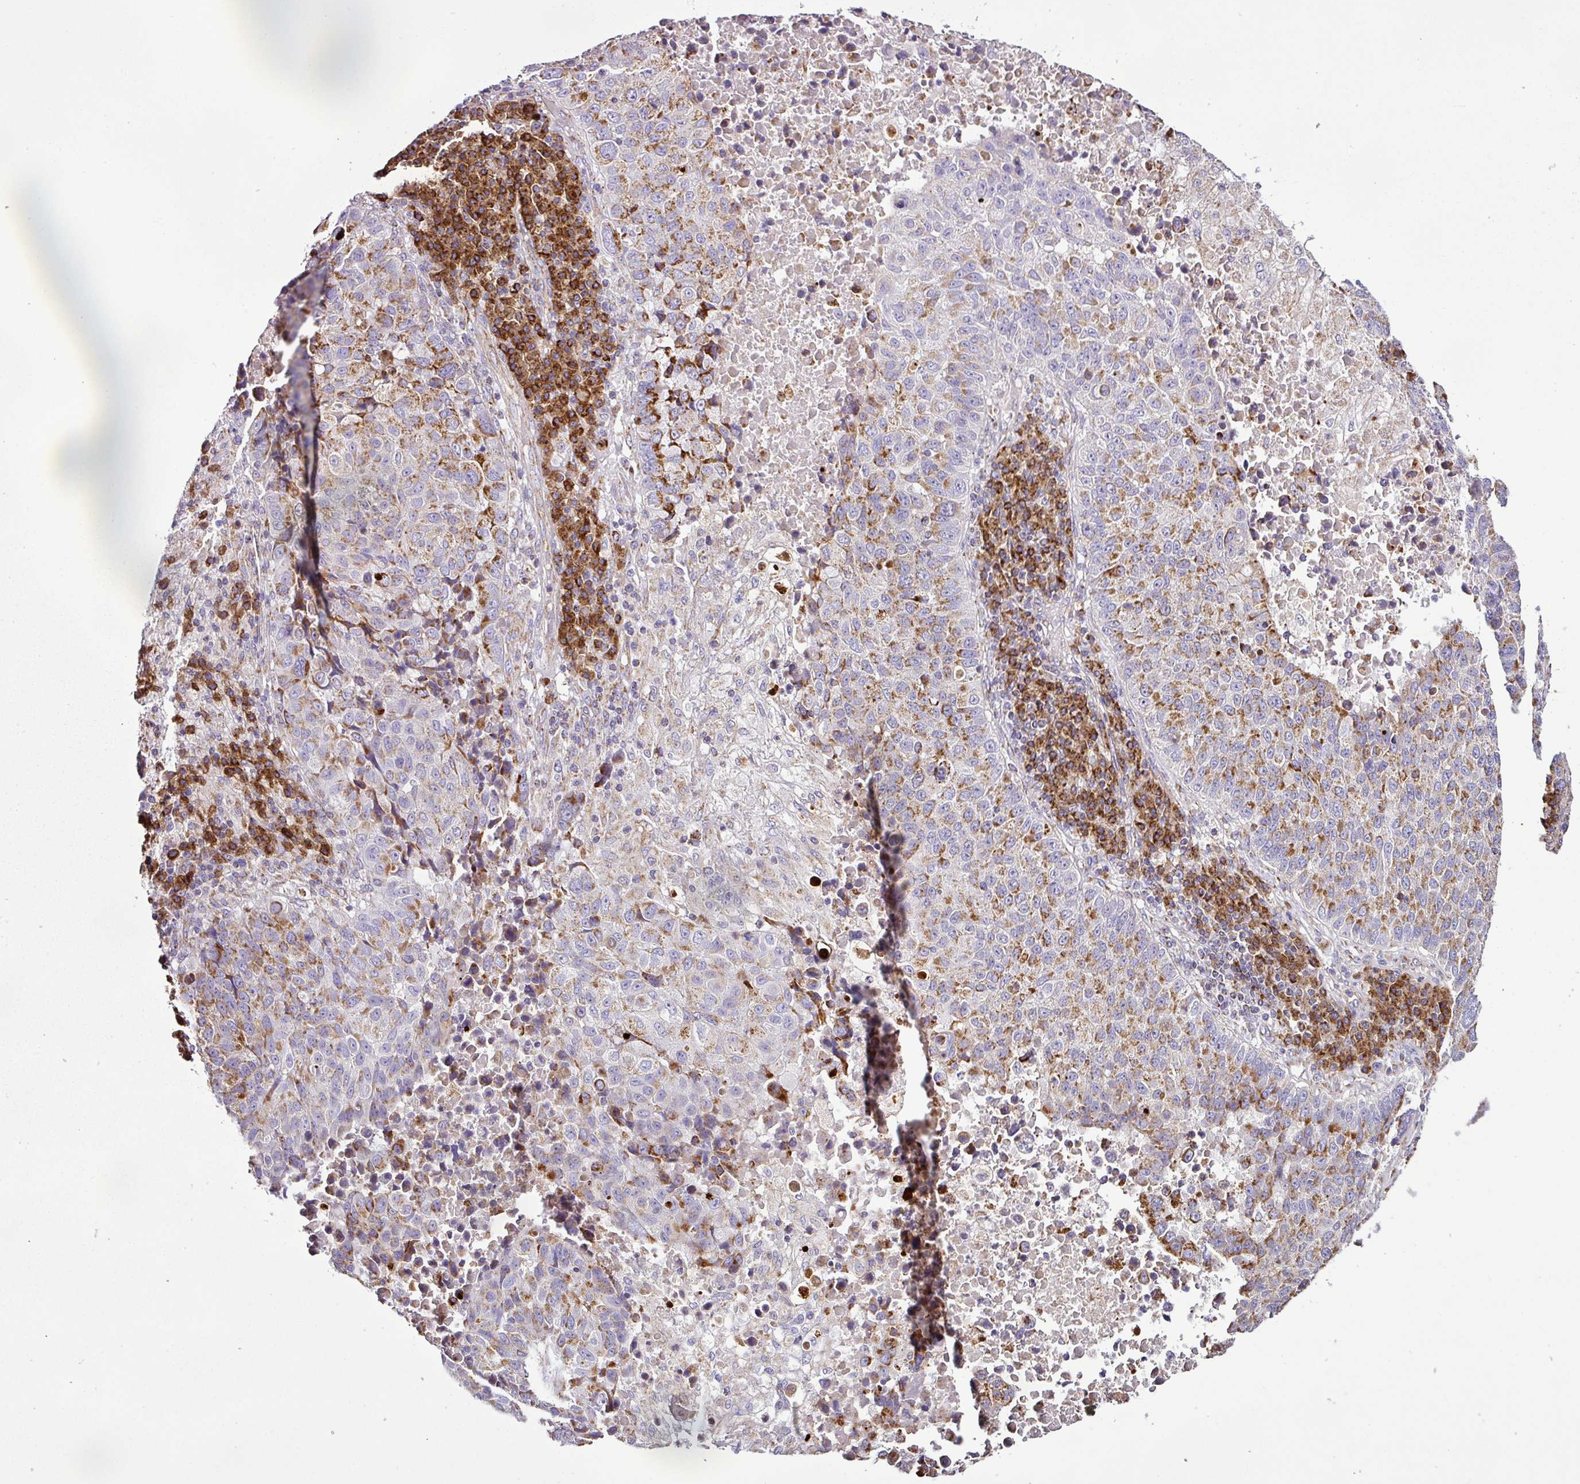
{"staining": {"intensity": "moderate", "quantity": ">75%", "location": "cytoplasmic/membranous"}, "tissue": "lung cancer", "cell_type": "Tumor cells", "image_type": "cancer", "snomed": [{"axis": "morphology", "description": "Squamous cell carcinoma, NOS"}, {"axis": "topography", "description": "Lung"}], "caption": "About >75% of tumor cells in human lung cancer show moderate cytoplasmic/membranous protein staining as visualized by brown immunohistochemical staining.", "gene": "DPAGT1", "patient": {"sex": "male", "age": 73}}